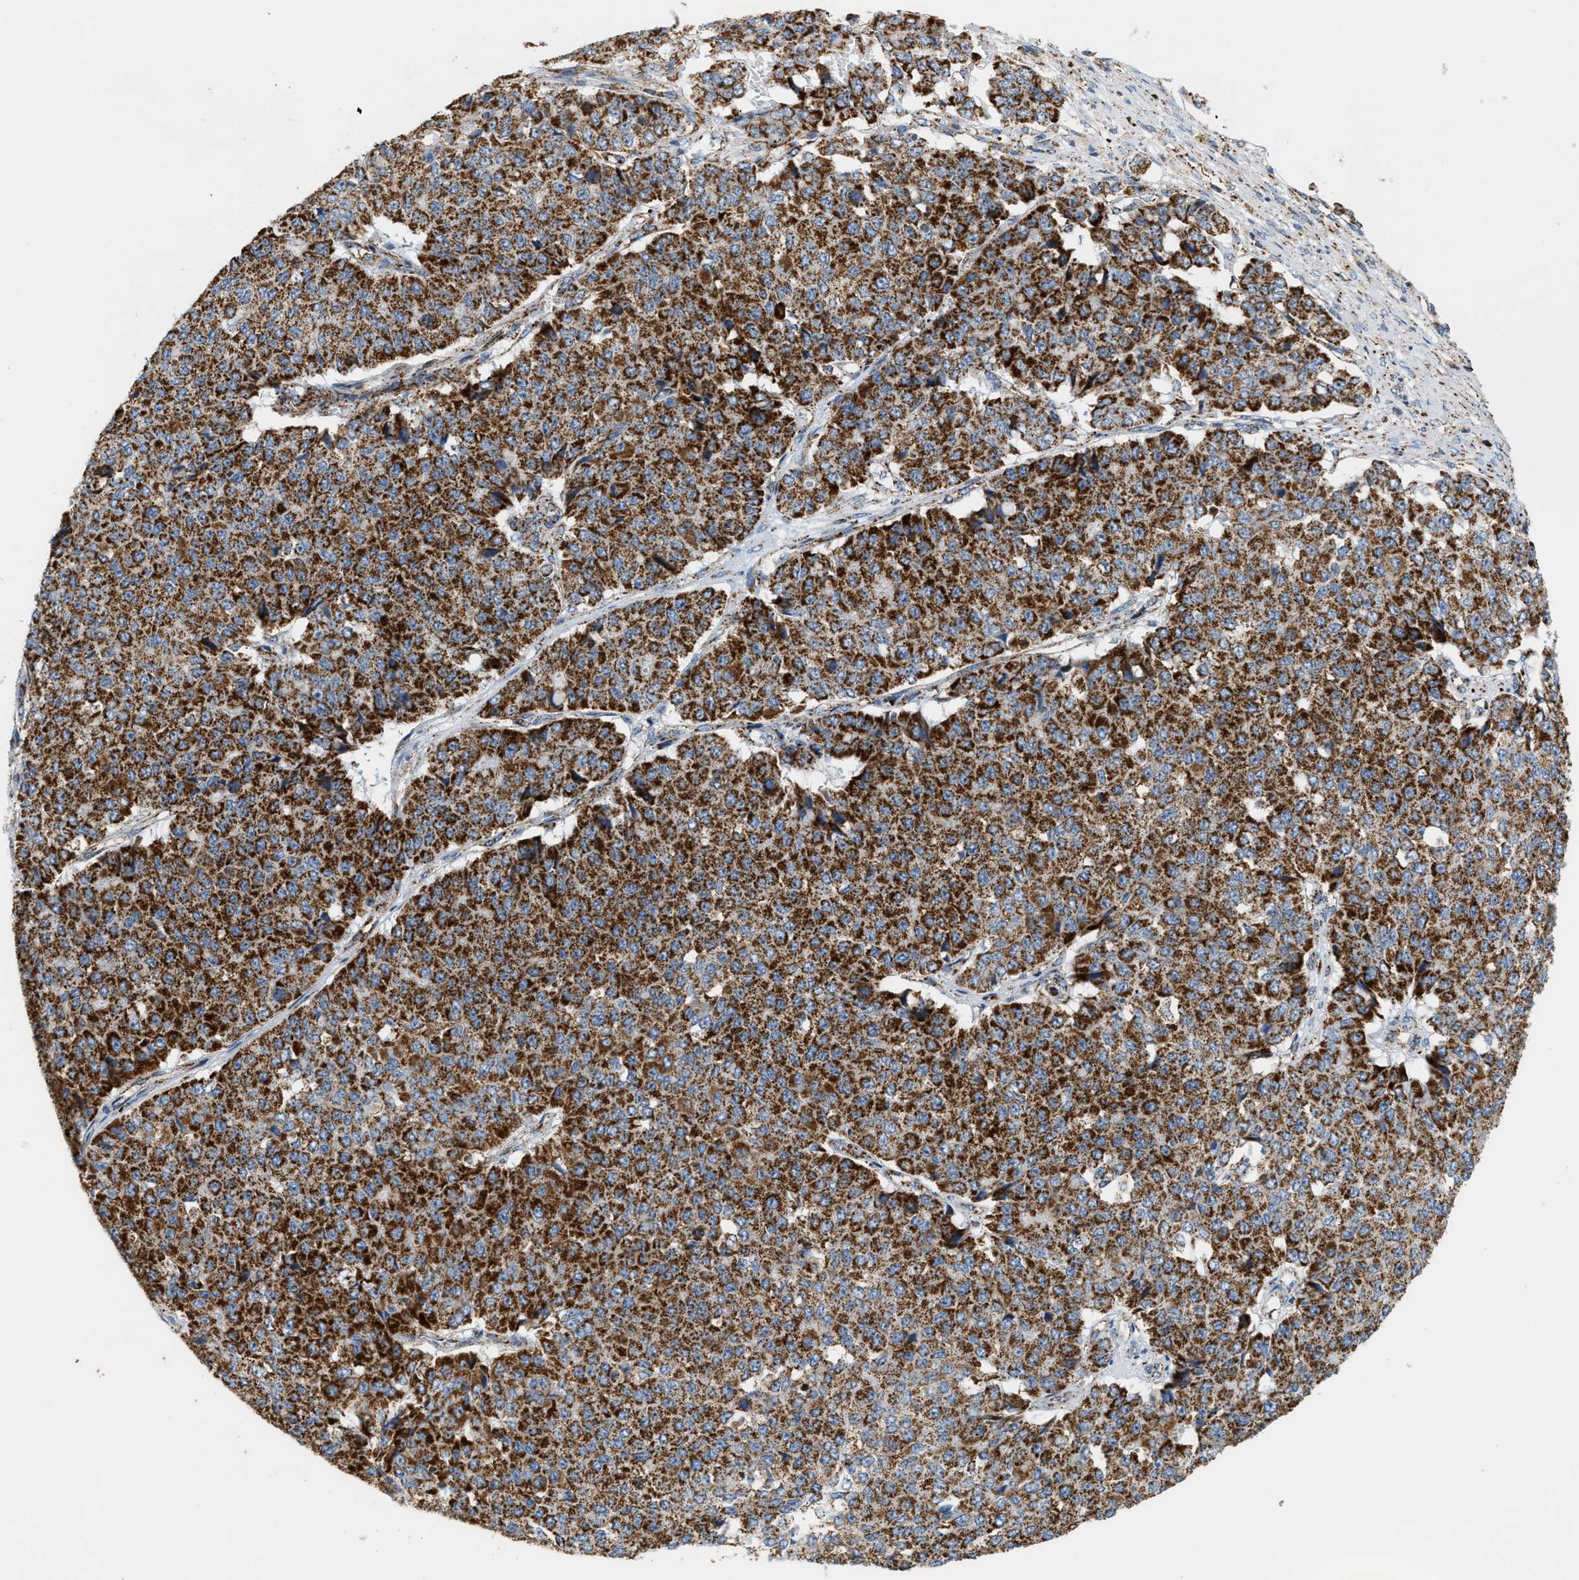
{"staining": {"intensity": "strong", "quantity": ">75%", "location": "cytoplasmic/membranous"}, "tissue": "pancreatic cancer", "cell_type": "Tumor cells", "image_type": "cancer", "snomed": [{"axis": "morphology", "description": "Adenocarcinoma, NOS"}, {"axis": "topography", "description": "Pancreas"}], "caption": "Immunohistochemistry photomicrograph of neoplastic tissue: human adenocarcinoma (pancreatic) stained using IHC reveals high levels of strong protein expression localized specifically in the cytoplasmic/membranous of tumor cells, appearing as a cytoplasmic/membranous brown color.", "gene": "OGDH", "patient": {"sex": "male", "age": 50}}